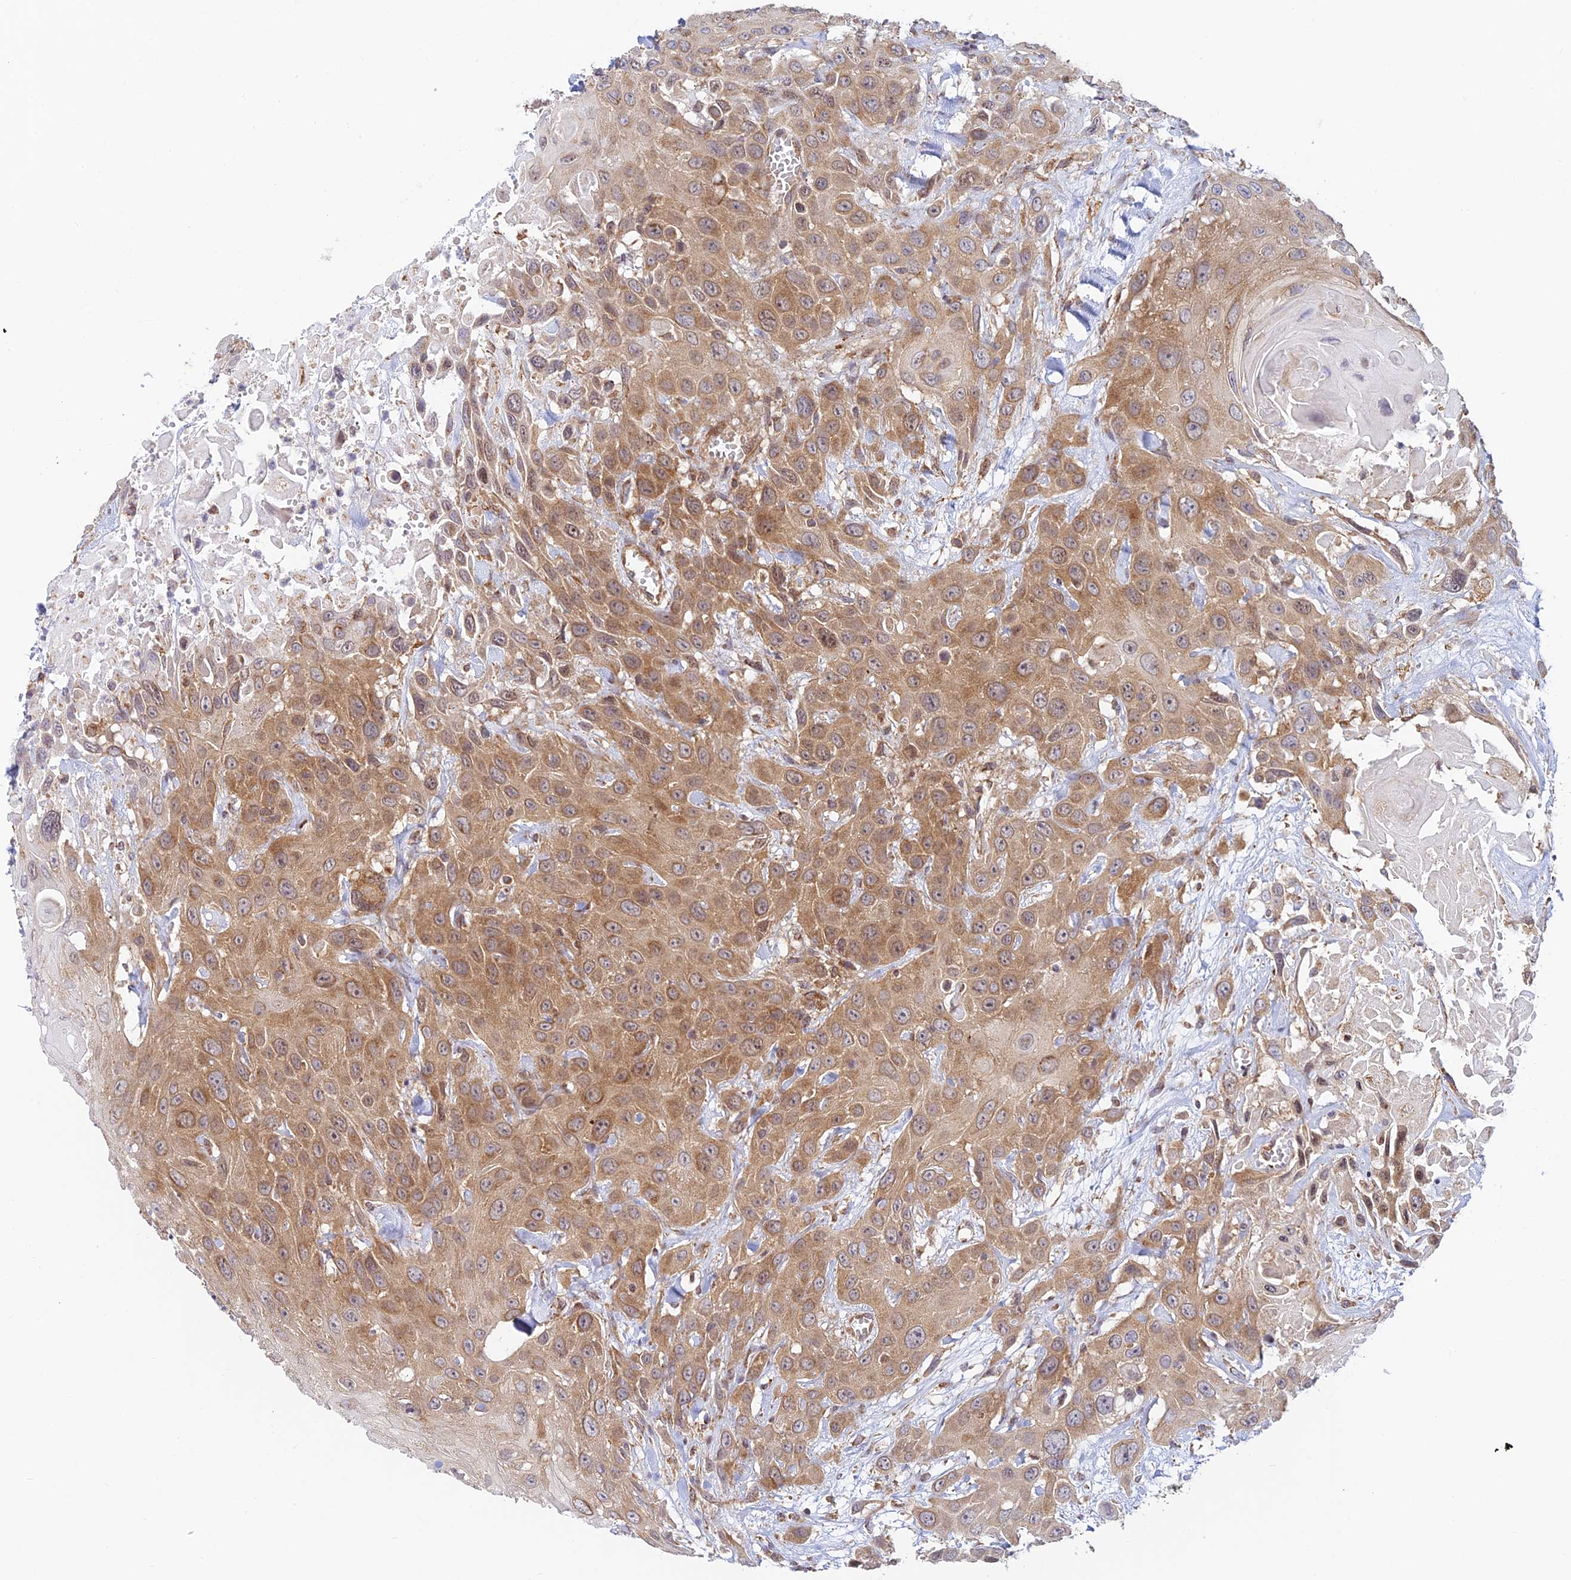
{"staining": {"intensity": "moderate", "quantity": ">75%", "location": "cytoplasmic/membranous"}, "tissue": "head and neck cancer", "cell_type": "Tumor cells", "image_type": "cancer", "snomed": [{"axis": "morphology", "description": "Squamous cell carcinoma, NOS"}, {"axis": "topography", "description": "Head-Neck"}], "caption": "IHC histopathology image of head and neck cancer (squamous cell carcinoma) stained for a protein (brown), which shows medium levels of moderate cytoplasmic/membranous positivity in approximately >75% of tumor cells.", "gene": "HOOK2", "patient": {"sex": "male", "age": 81}}